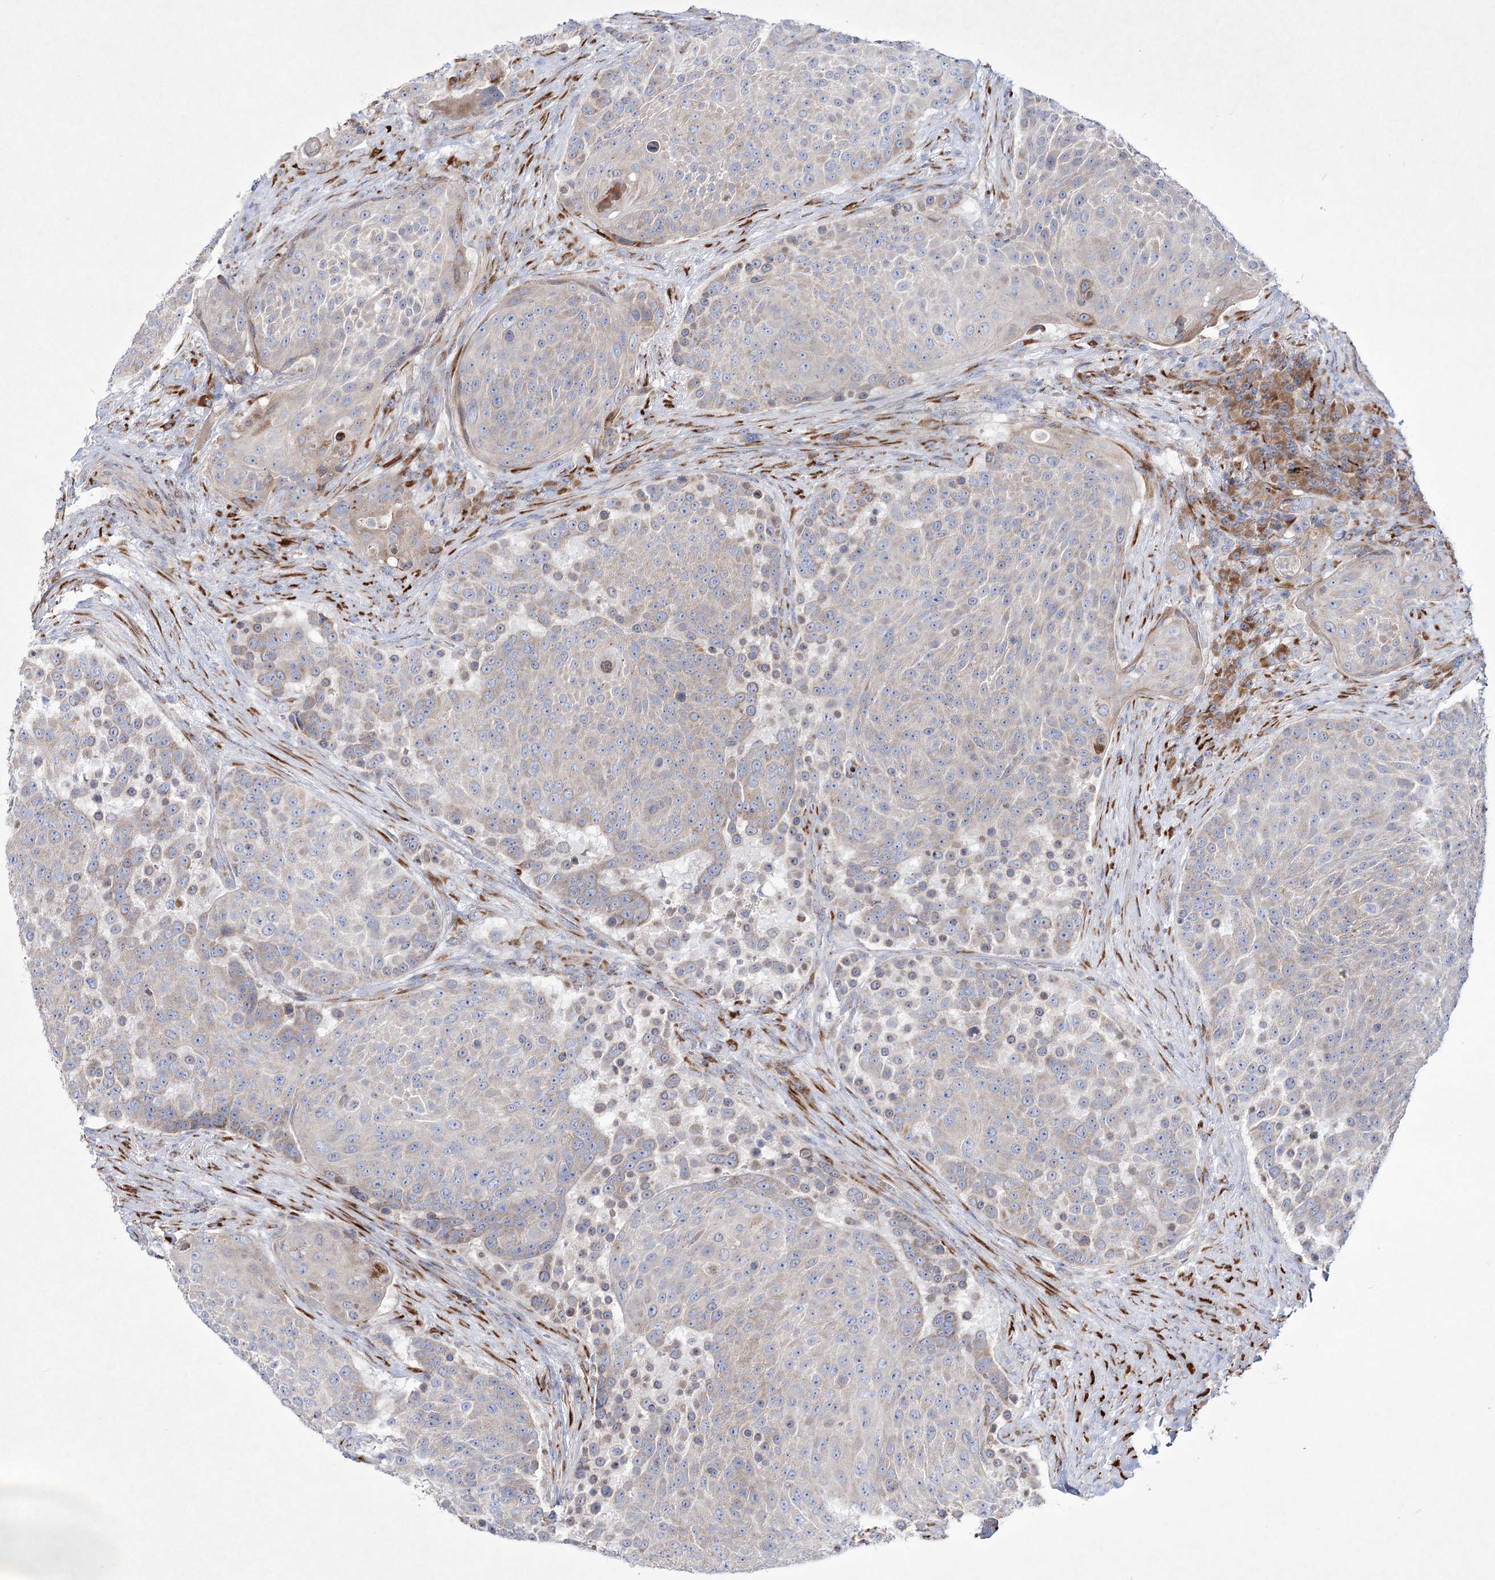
{"staining": {"intensity": "negative", "quantity": "none", "location": "none"}, "tissue": "urothelial cancer", "cell_type": "Tumor cells", "image_type": "cancer", "snomed": [{"axis": "morphology", "description": "Urothelial carcinoma, High grade"}, {"axis": "topography", "description": "Urinary bladder"}], "caption": "DAB (3,3'-diaminobenzidine) immunohistochemical staining of human urothelial cancer shows no significant staining in tumor cells.", "gene": "ARFGEF3", "patient": {"sex": "female", "age": 63}}